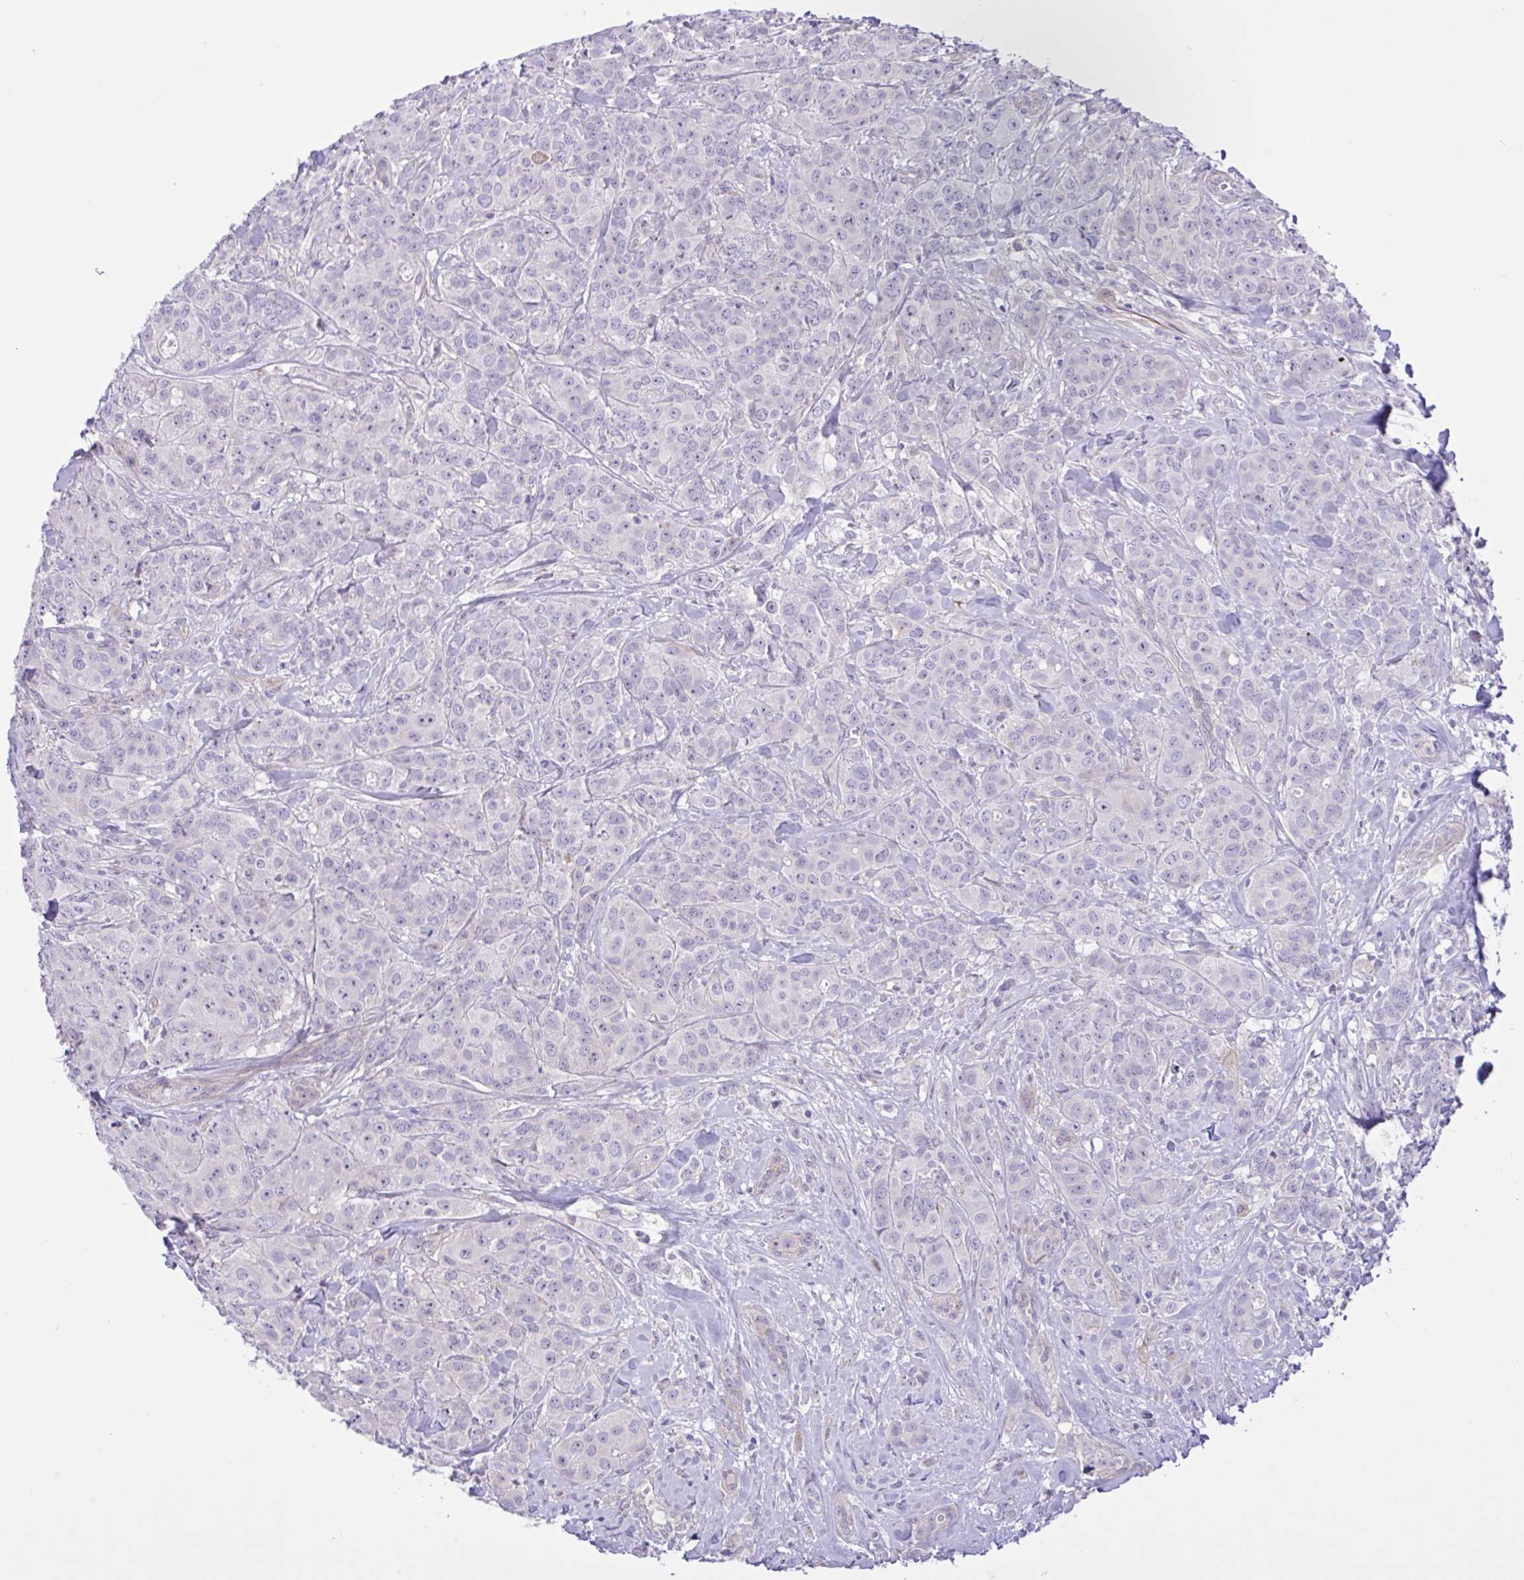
{"staining": {"intensity": "negative", "quantity": "none", "location": "none"}, "tissue": "breast cancer", "cell_type": "Tumor cells", "image_type": "cancer", "snomed": [{"axis": "morphology", "description": "Normal tissue, NOS"}, {"axis": "morphology", "description": "Duct carcinoma"}, {"axis": "topography", "description": "Breast"}], "caption": "This is an IHC histopathology image of human intraductal carcinoma (breast). There is no expression in tumor cells.", "gene": "DSC3", "patient": {"sex": "female", "age": 43}}